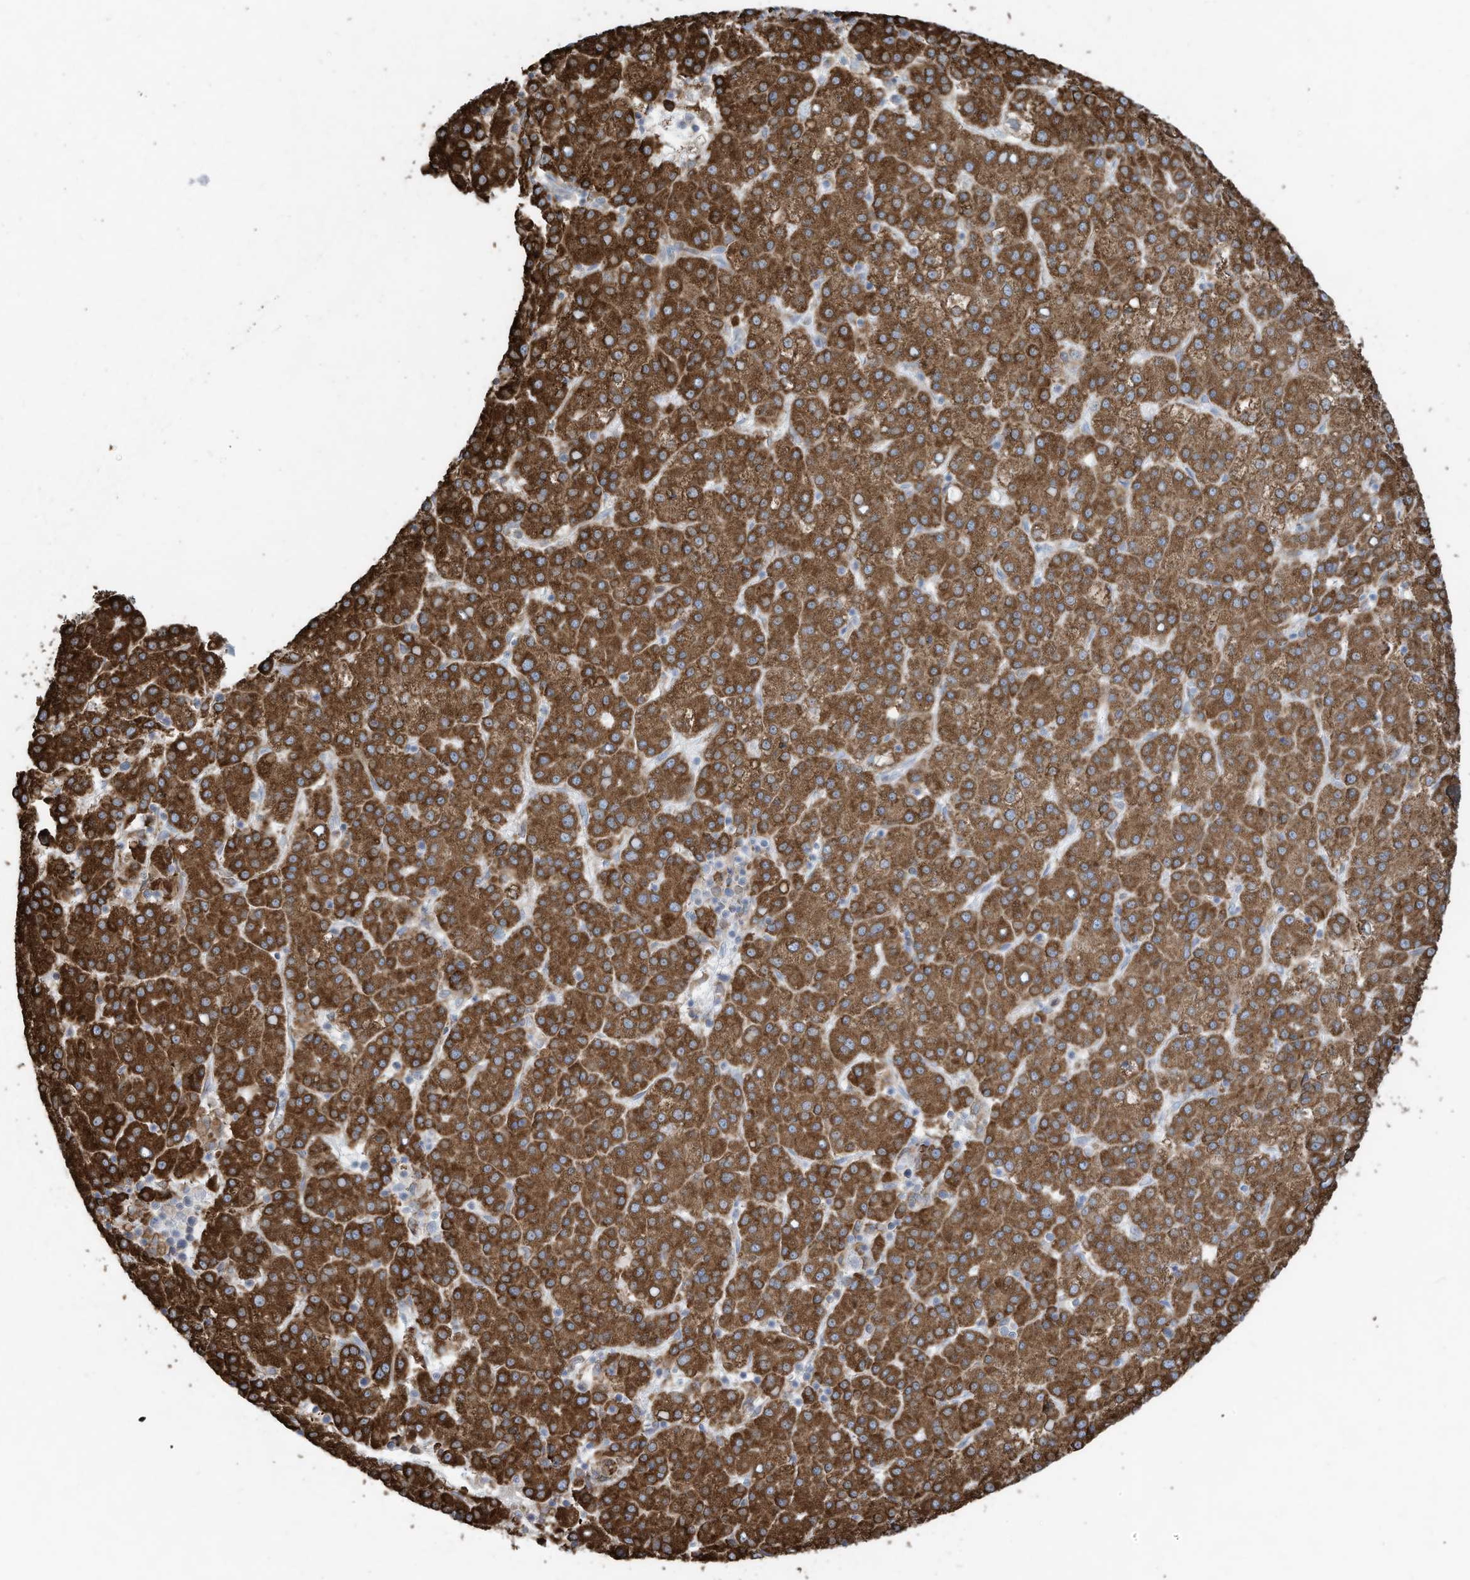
{"staining": {"intensity": "strong", "quantity": ">75%", "location": "cytoplasmic/membranous"}, "tissue": "liver cancer", "cell_type": "Tumor cells", "image_type": "cancer", "snomed": [{"axis": "morphology", "description": "Carcinoma, Hepatocellular, NOS"}, {"axis": "topography", "description": "Liver"}], "caption": "Tumor cells show high levels of strong cytoplasmic/membranous expression in about >75% of cells in liver hepatocellular carcinoma.", "gene": "ZNF354C", "patient": {"sex": "female", "age": 58}}